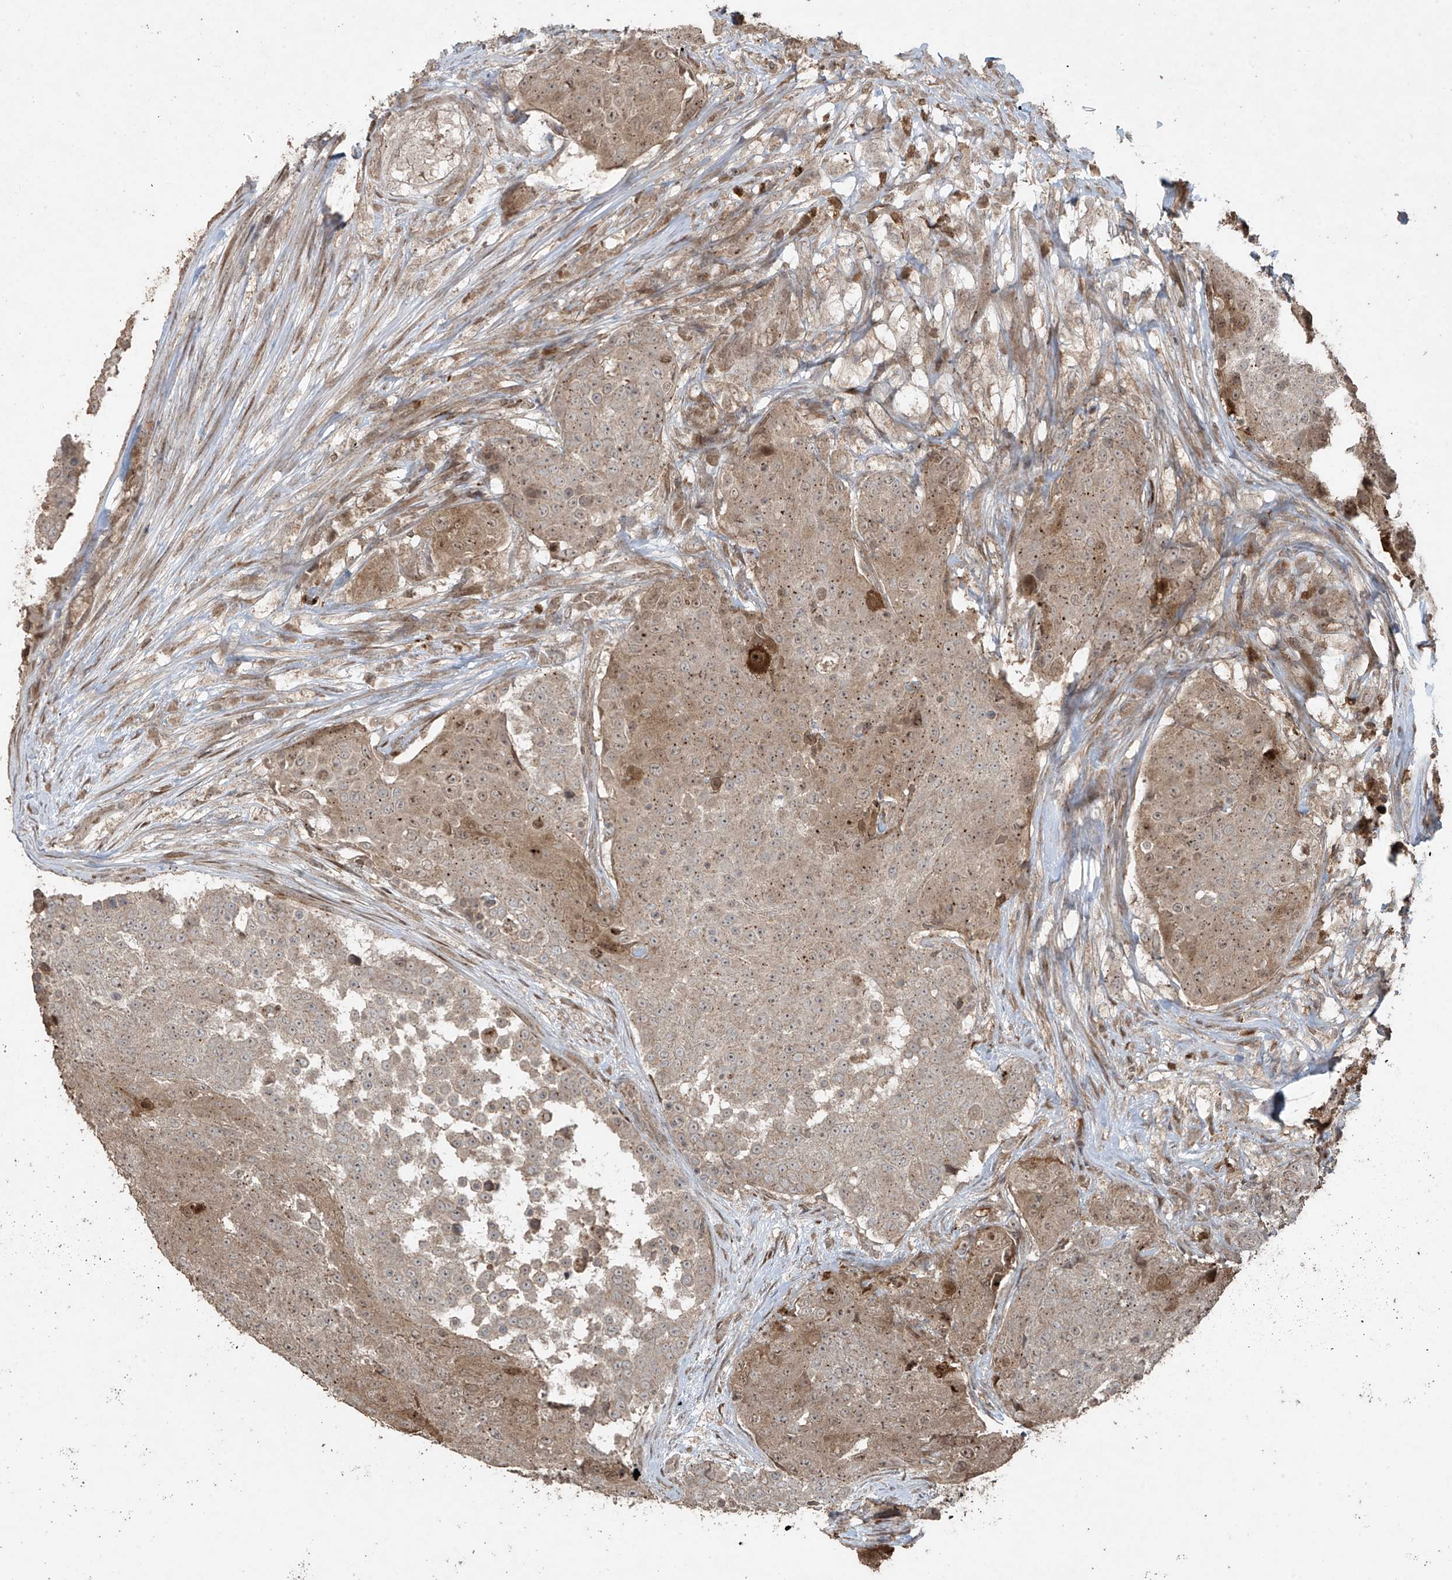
{"staining": {"intensity": "weak", "quantity": "25%-75%", "location": "cytoplasmic/membranous"}, "tissue": "urothelial cancer", "cell_type": "Tumor cells", "image_type": "cancer", "snomed": [{"axis": "morphology", "description": "Urothelial carcinoma, High grade"}, {"axis": "topography", "description": "Urinary bladder"}], "caption": "Protein staining displays weak cytoplasmic/membranous staining in approximately 25%-75% of tumor cells in urothelial cancer. The staining was performed using DAB, with brown indicating positive protein expression. Nuclei are stained blue with hematoxylin.", "gene": "PGPEP1", "patient": {"sex": "female", "age": 63}}